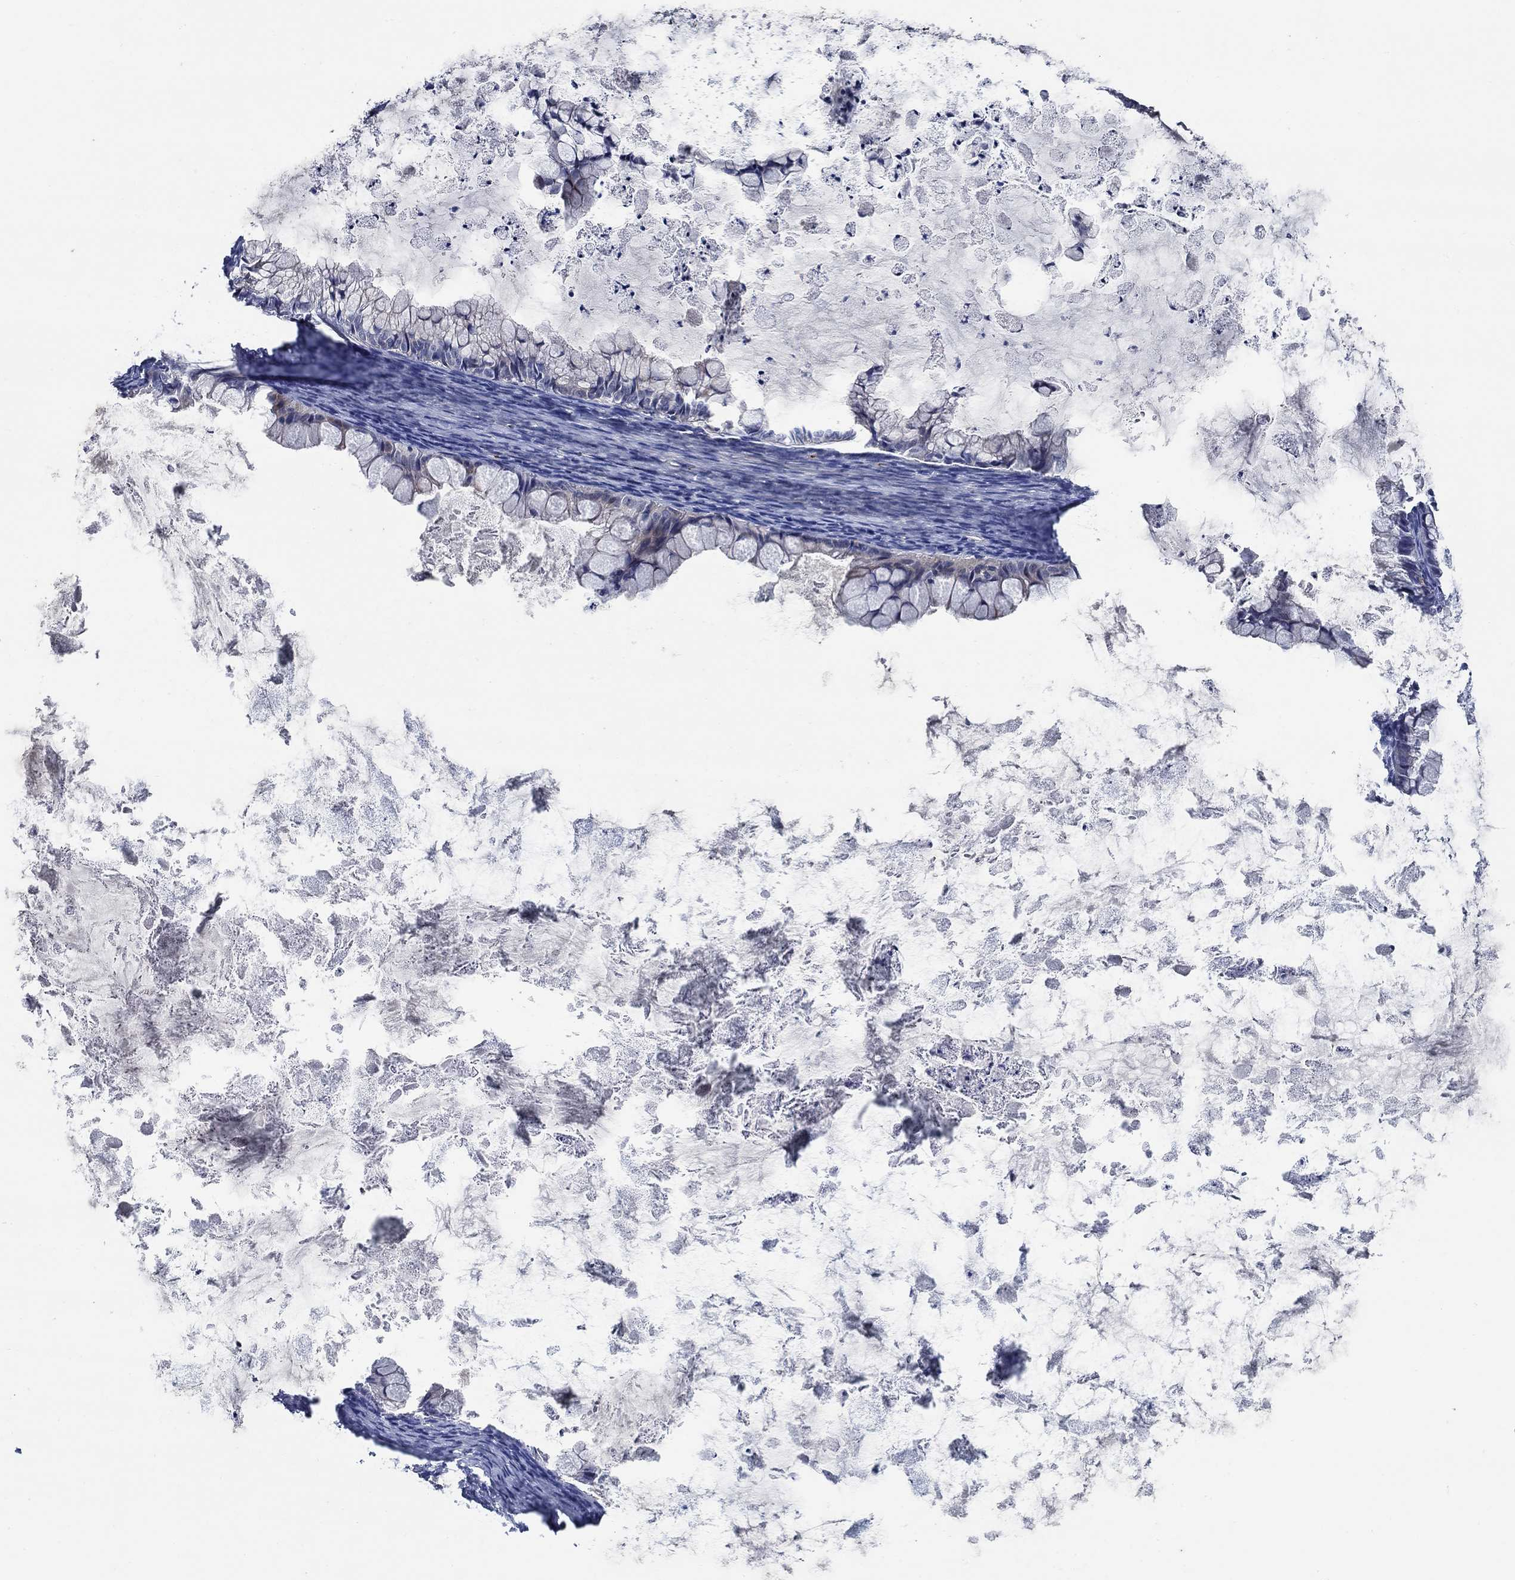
{"staining": {"intensity": "negative", "quantity": "none", "location": "none"}, "tissue": "ovarian cancer", "cell_type": "Tumor cells", "image_type": "cancer", "snomed": [{"axis": "morphology", "description": "Cystadenocarcinoma, mucinous, NOS"}, {"axis": "topography", "description": "Ovary"}], "caption": "IHC of ovarian mucinous cystadenocarcinoma displays no positivity in tumor cells. (Brightfield microscopy of DAB immunohistochemistry at high magnification).", "gene": "ALOX12", "patient": {"sex": "female", "age": 35}}